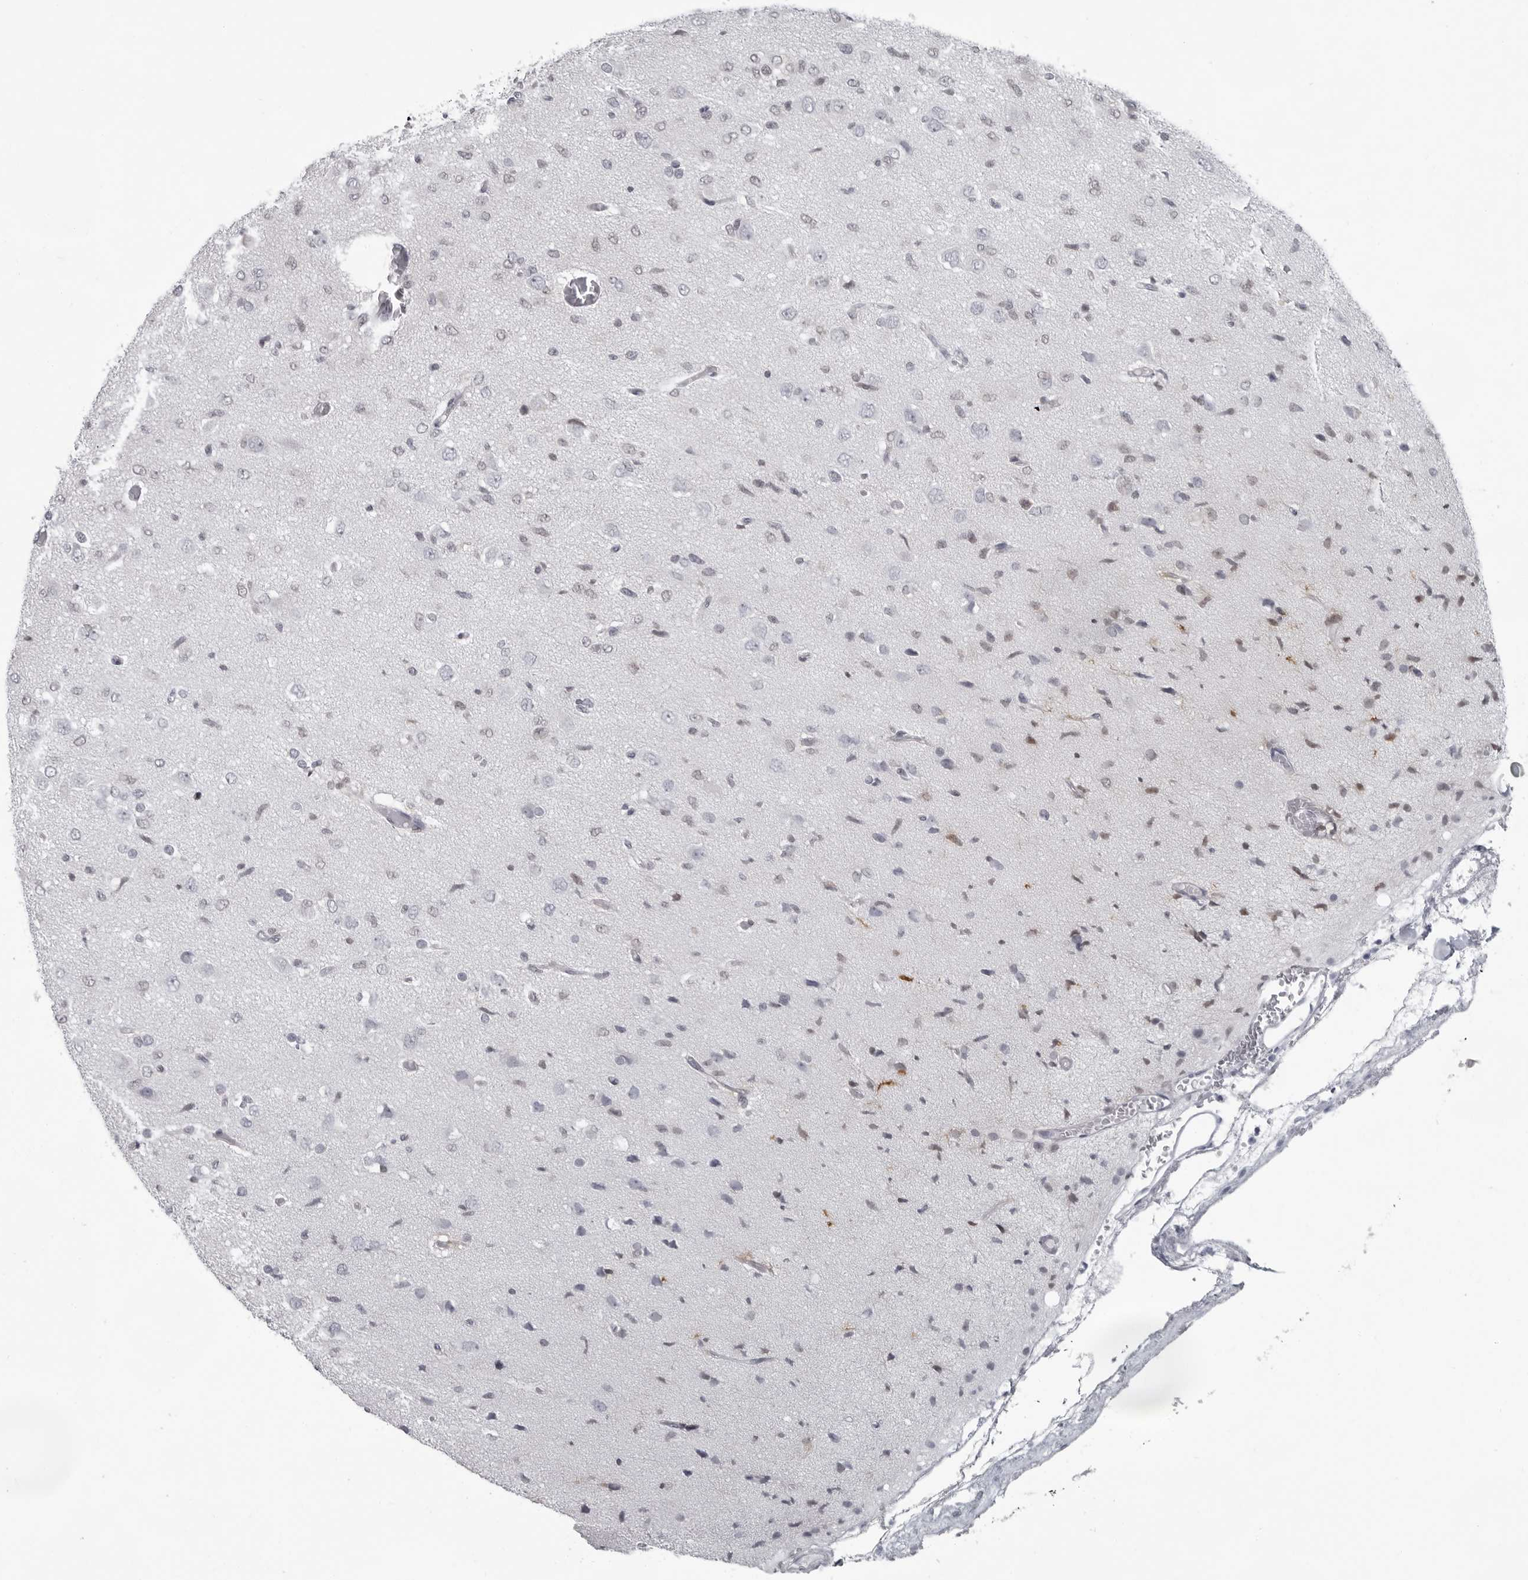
{"staining": {"intensity": "negative", "quantity": "none", "location": "none"}, "tissue": "glioma", "cell_type": "Tumor cells", "image_type": "cancer", "snomed": [{"axis": "morphology", "description": "Glioma, malignant, High grade"}, {"axis": "topography", "description": "Brain"}], "caption": "Tumor cells are negative for brown protein staining in glioma.", "gene": "LZIC", "patient": {"sex": "female", "age": 59}}